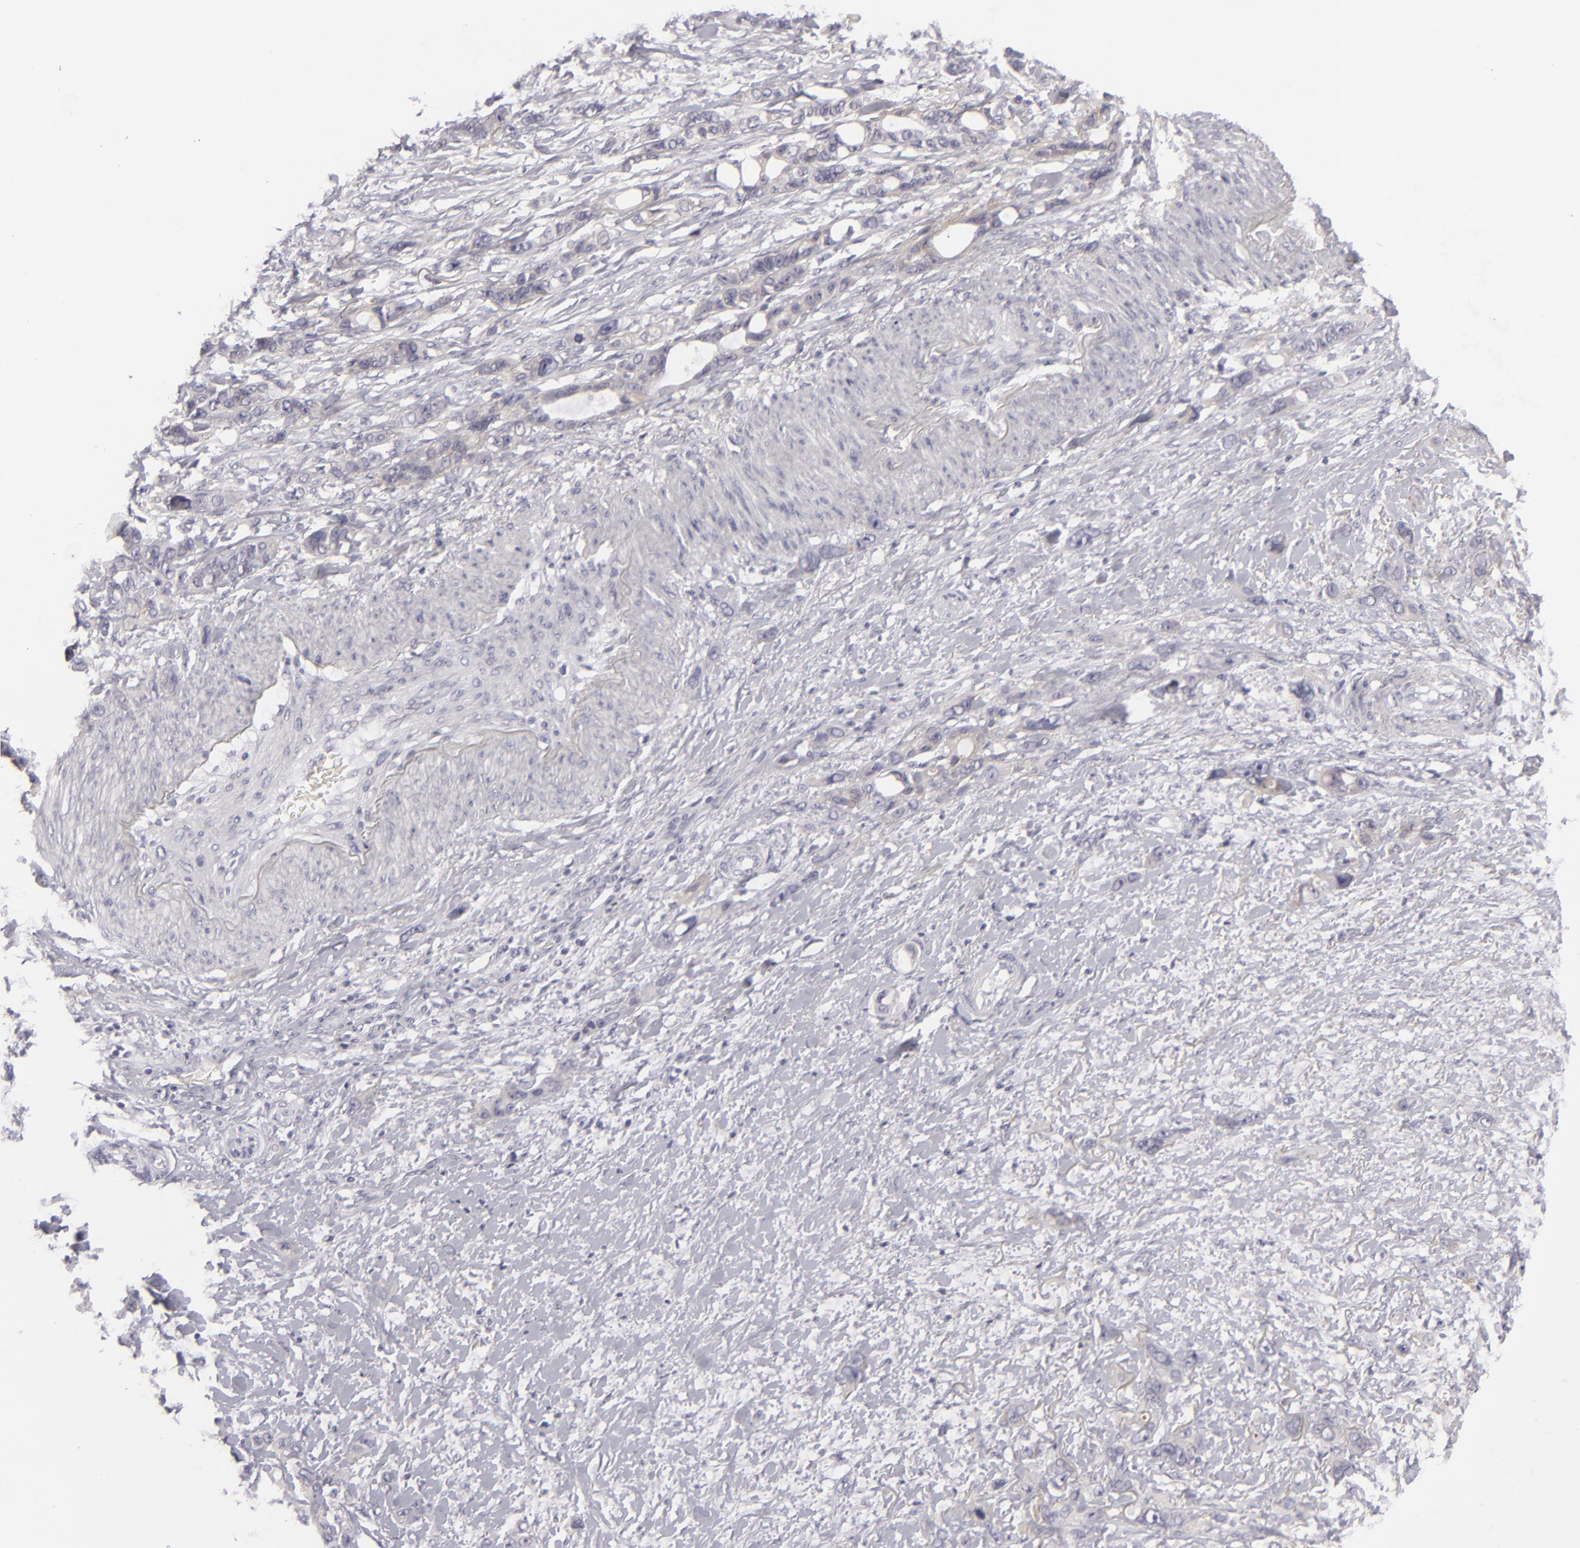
{"staining": {"intensity": "weak", "quantity": "<25%", "location": "none"}, "tissue": "stomach cancer", "cell_type": "Tumor cells", "image_type": "cancer", "snomed": [{"axis": "morphology", "description": "Adenocarcinoma, NOS"}, {"axis": "topography", "description": "Stomach, upper"}], "caption": "This is an IHC micrograph of stomach cancer. There is no positivity in tumor cells.", "gene": "JUP", "patient": {"sex": "male", "age": 47}}